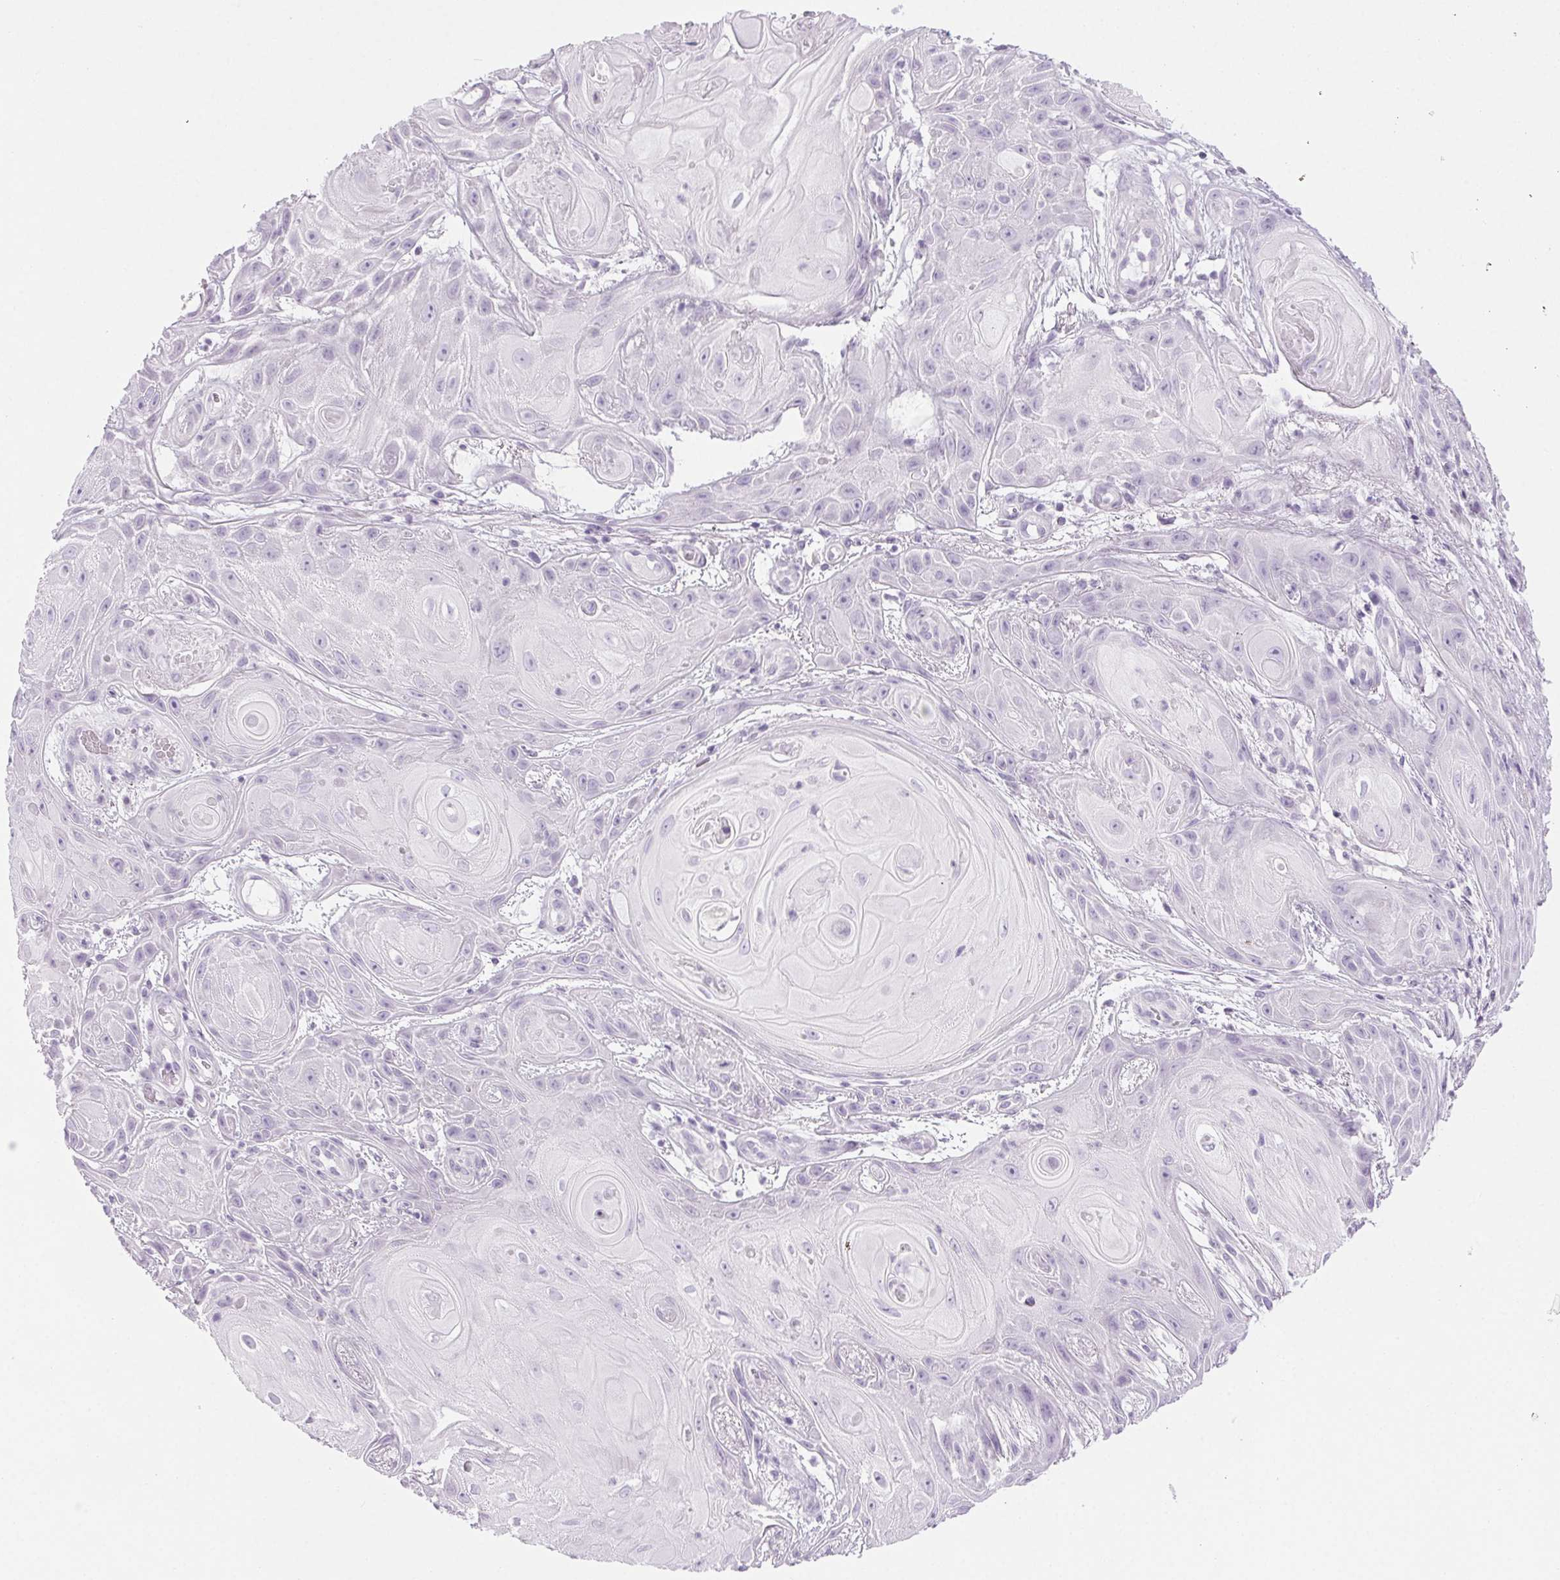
{"staining": {"intensity": "negative", "quantity": "none", "location": "none"}, "tissue": "skin cancer", "cell_type": "Tumor cells", "image_type": "cancer", "snomed": [{"axis": "morphology", "description": "Squamous cell carcinoma, NOS"}, {"axis": "topography", "description": "Skin"}], "caption": "Immunohistochemical staining of skin squamous cell carcinoma shows no significant staining in tumor cells.", "gene": "LRP2", "patient": {"sex": "male", "age": 62}}